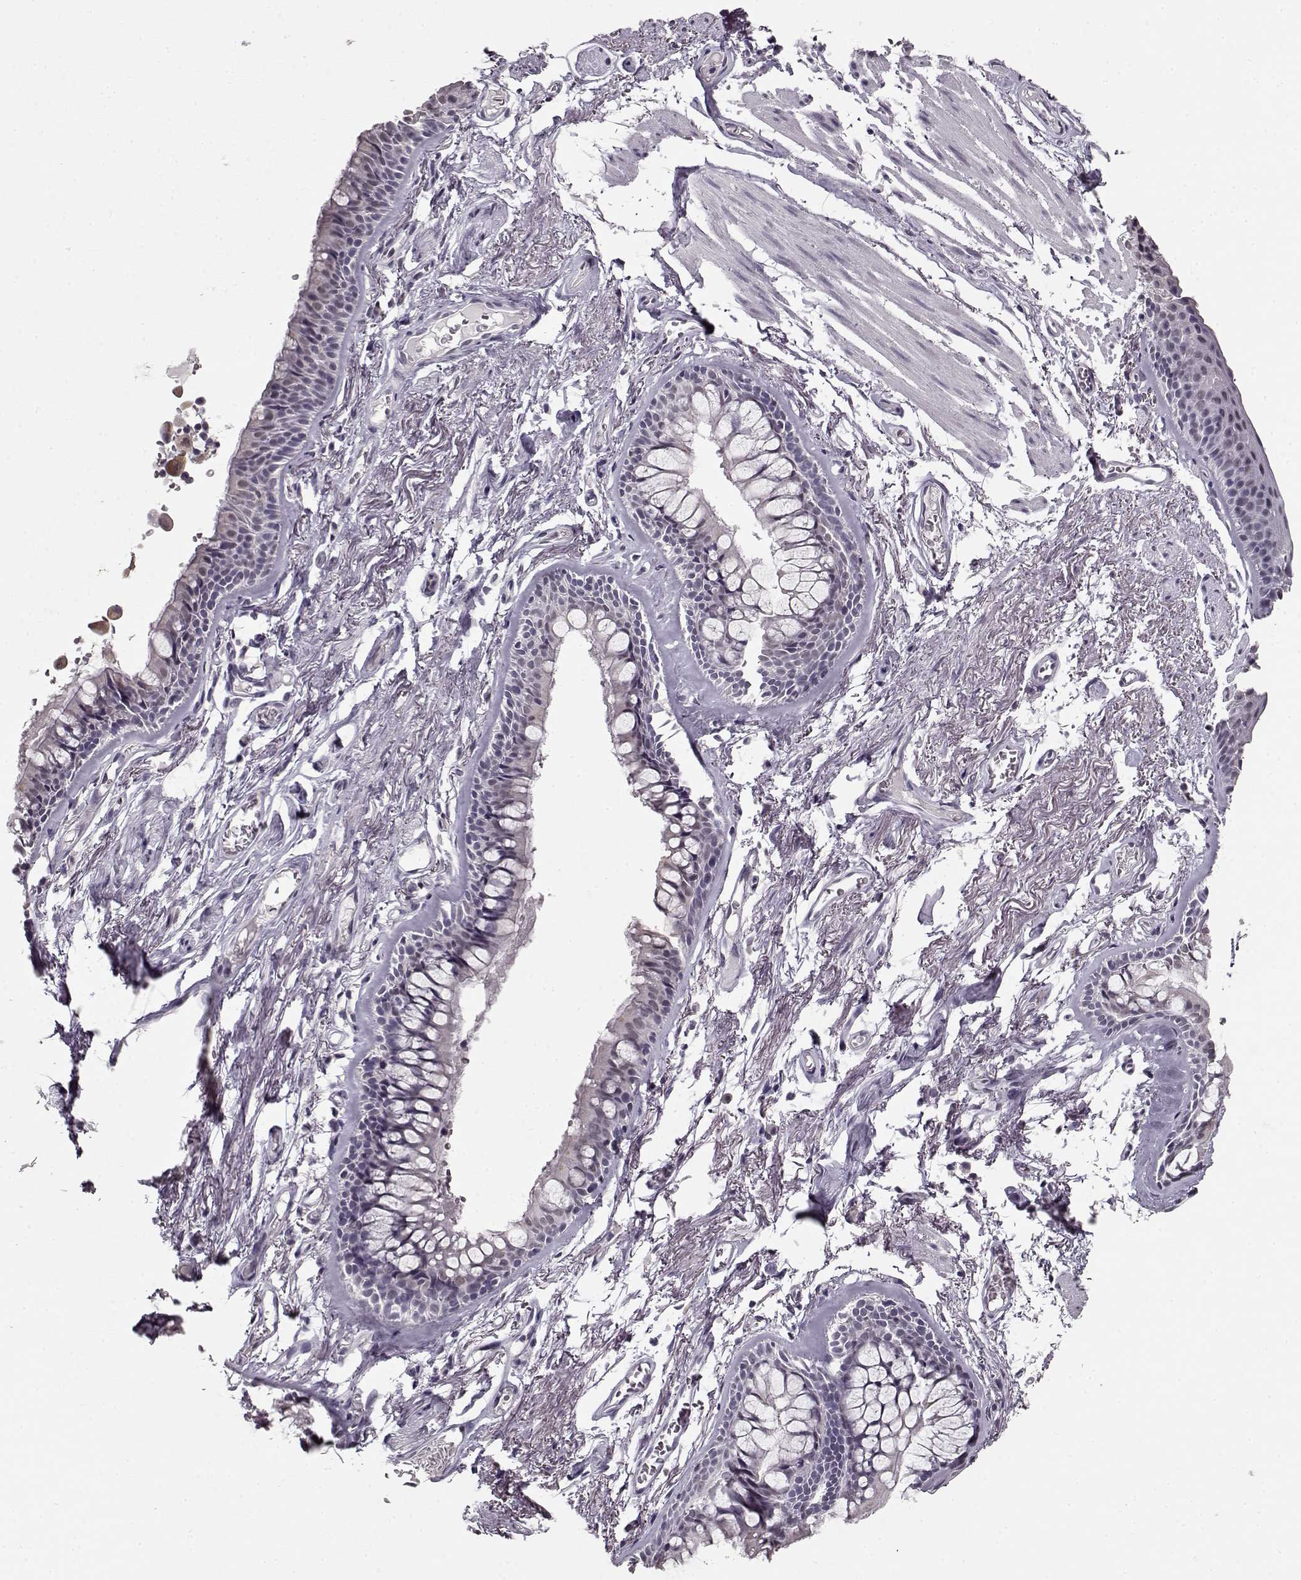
{"staining": {"intensity": "negative", "quantity": "none", "location": "none"}, "tissue": "soft tissue", "cell_type": "Chondrocytes", "image_type": "normal", "snomed": [{"axis": "morphology", "description": "Normal tissue, NOS"}, {"axis": "topography", "description": "Cartilage tissue"}, {"axis": "topography", "description": "Bronchus"}], "caption": "Immunohistochemistry (IHC) of normal soft tissue reveals no expression in chondrocytes. The staining is performed using DAB brown chromogen with nuclei counter-stained in using hematoxylin.", "gene": "RP1L1", "patient": {"sex": "female", "age": 79}}